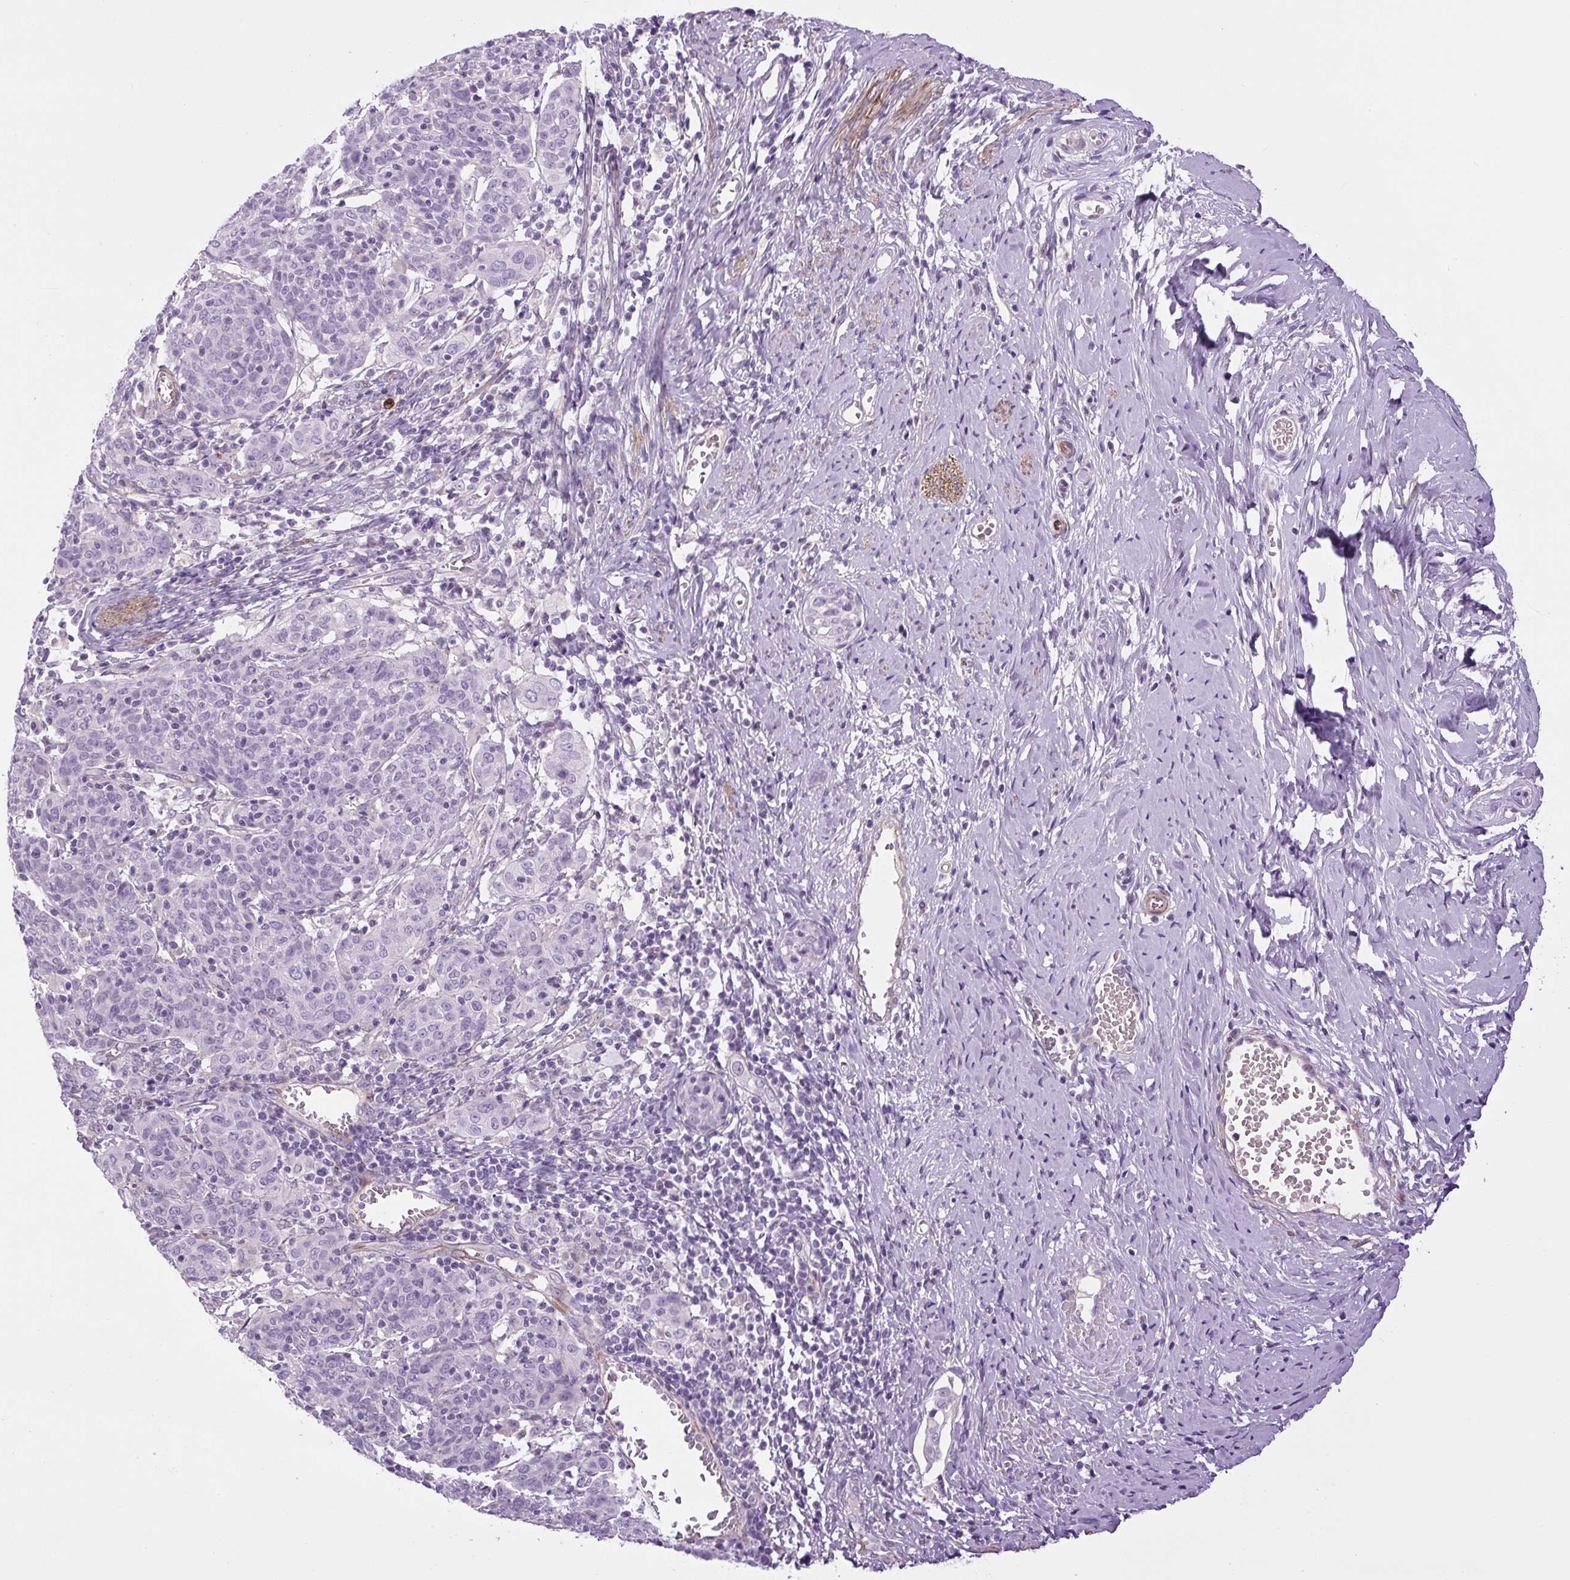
{"staining": {"intensity": "negative", "quantity": "none", "location": "none"}, "tissue": "cervical cancer", "cell_type": "Tumor cells", "image_type": "cancer", "snomed": [{"axis": "morphology", "description": "Squamous cell carcinoma, NOS"}, {"axis": "topography", "description": "Cervix"}], "caption": "The histopathology image exhibits no significant expression in tumor cells of cervical cancer (squamous cell carcinoma).", "gene": "VWA7", "patient": {"sex": "female", "age": 67}}